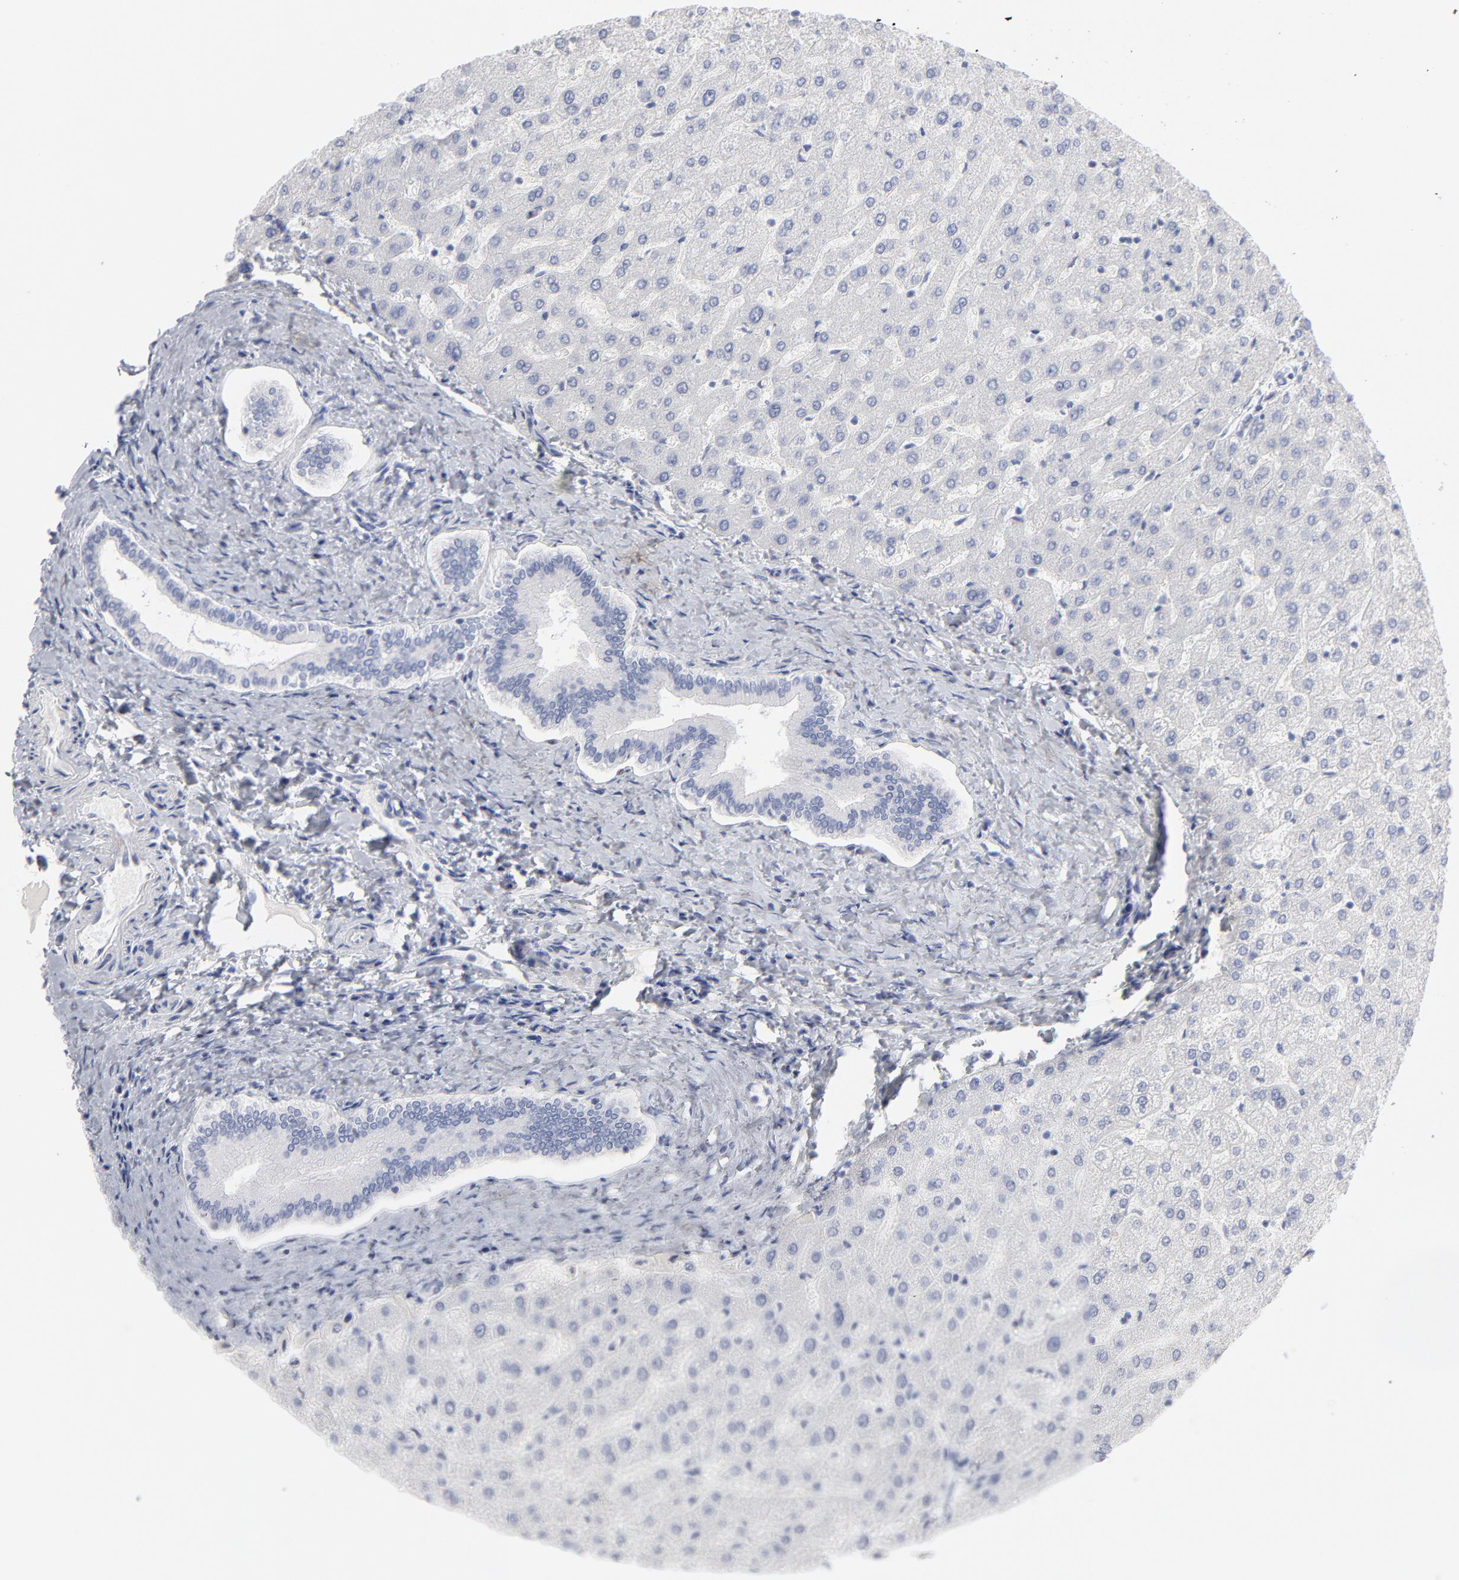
{"staining": {"intensity": "negative", "quantity": "none", "location": "none"}, "tissue": "liver", "cell_type": "Cholangiocytes", "image_type": "normal", "snomed": [{"axis": "morphology", "description": "Normal tissue, NOS"}, {"axis": "morphology", "description": "Fibrosis, NOS"}, {"axis": "topography", "description": "Liver"}], "caption": "Liver stained for a protein using IHC demonstrates no positivity cholangiocytes.", "gene": "MCM7", "patient": {"sex": "female", "age": 29}}